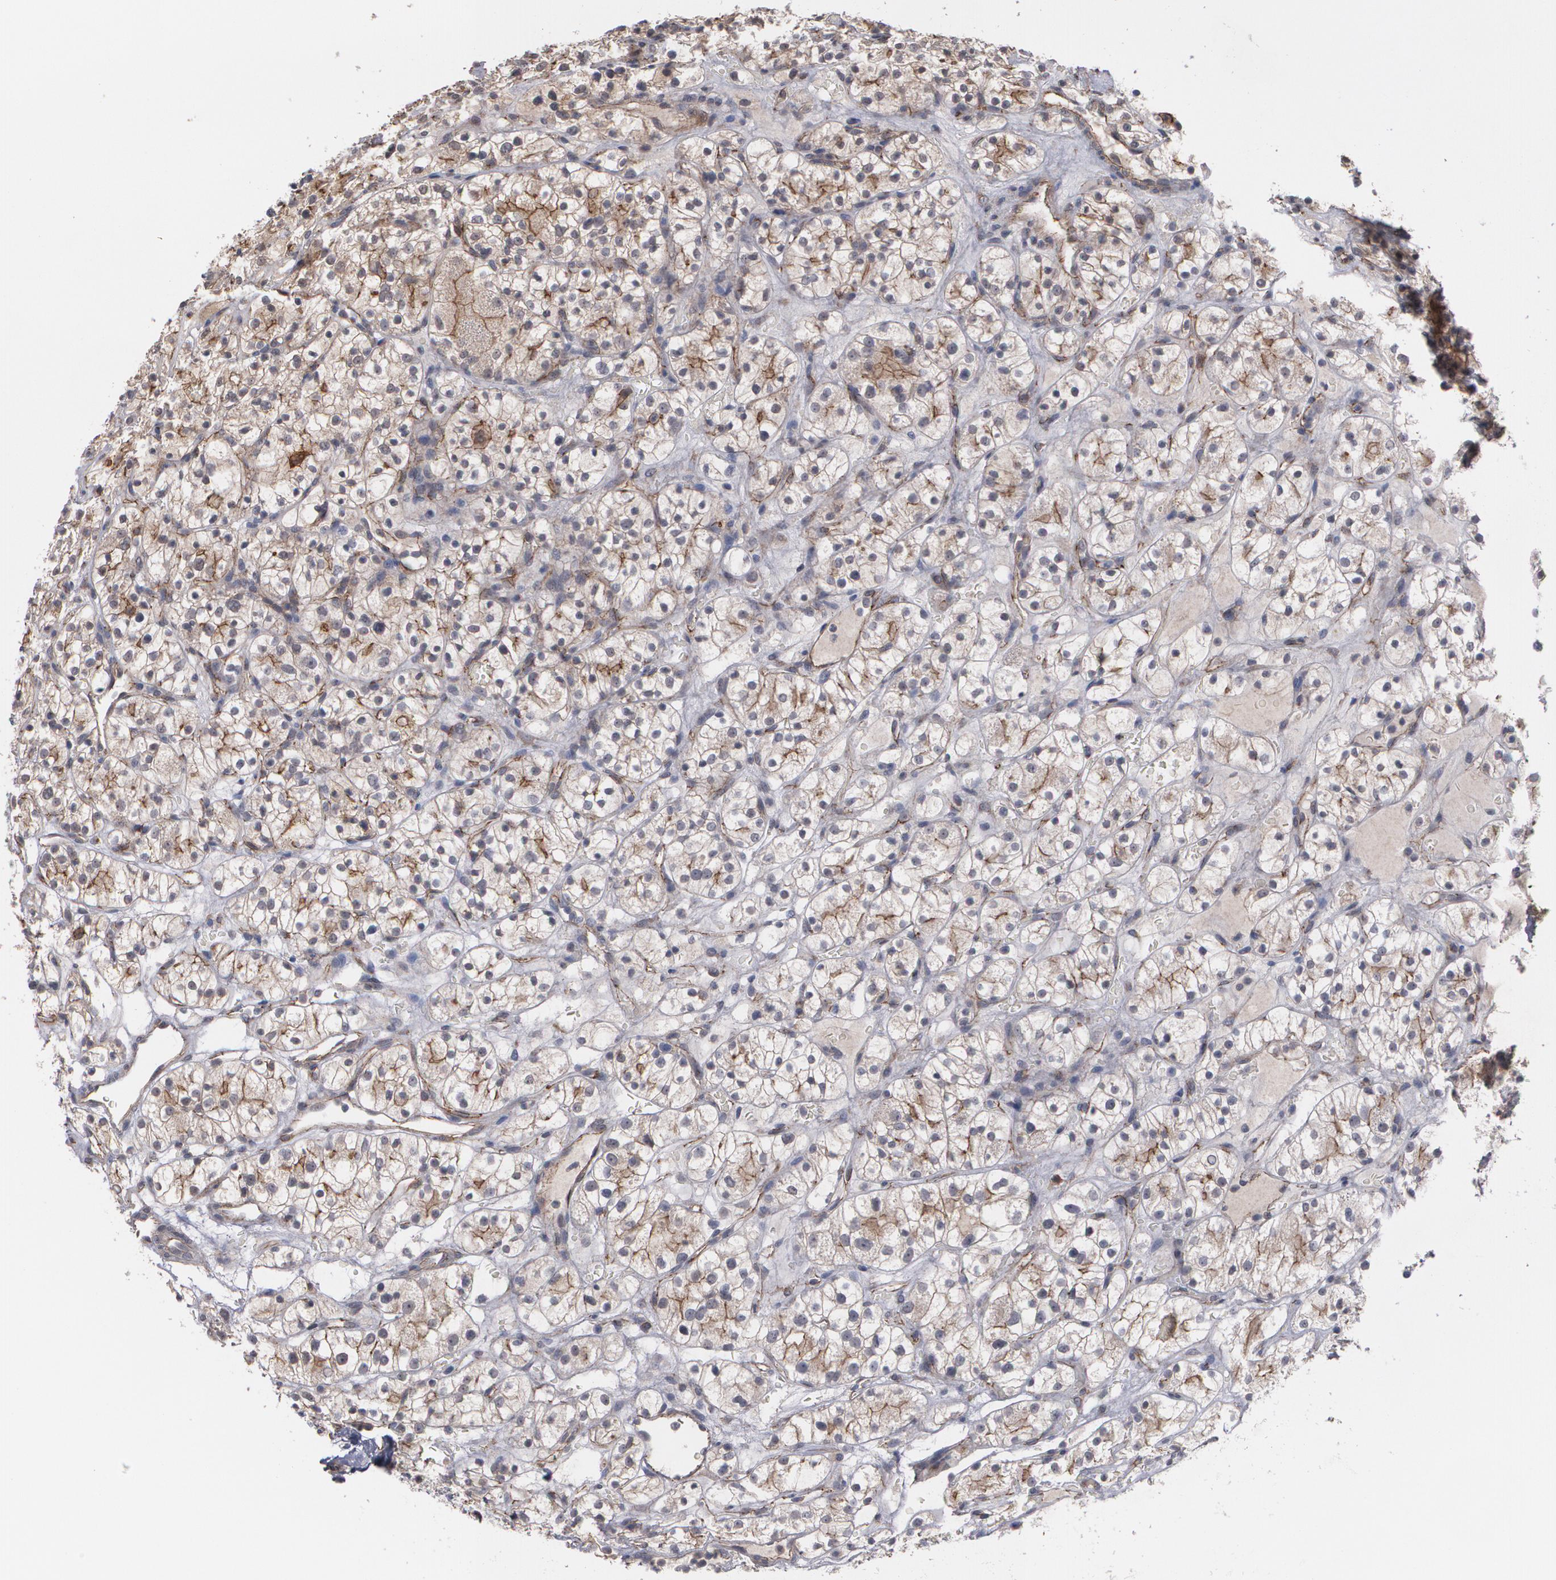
{"staining": {"intensity": "moderate", "quantity": ">75%", "location": "cytoplasmic/membranous"}, "tissue": "renal cancer", "cell_type": "Tumor cells", "image_type": "cancer", "snomed": [{"axis": "morphology", "description": "Adenocarcinoma, NOS"}, {"axis": "topography", "description": "Kidney"}], "caption": "A micrograph showing moderate cytoplasmic/membranous positivity in approximately >75% of tumor cells in renal cancer, as visualized by brown immunohistochemical staining.", "gene": "TJP1", "patient": {"sex": "female", "age": 60}}